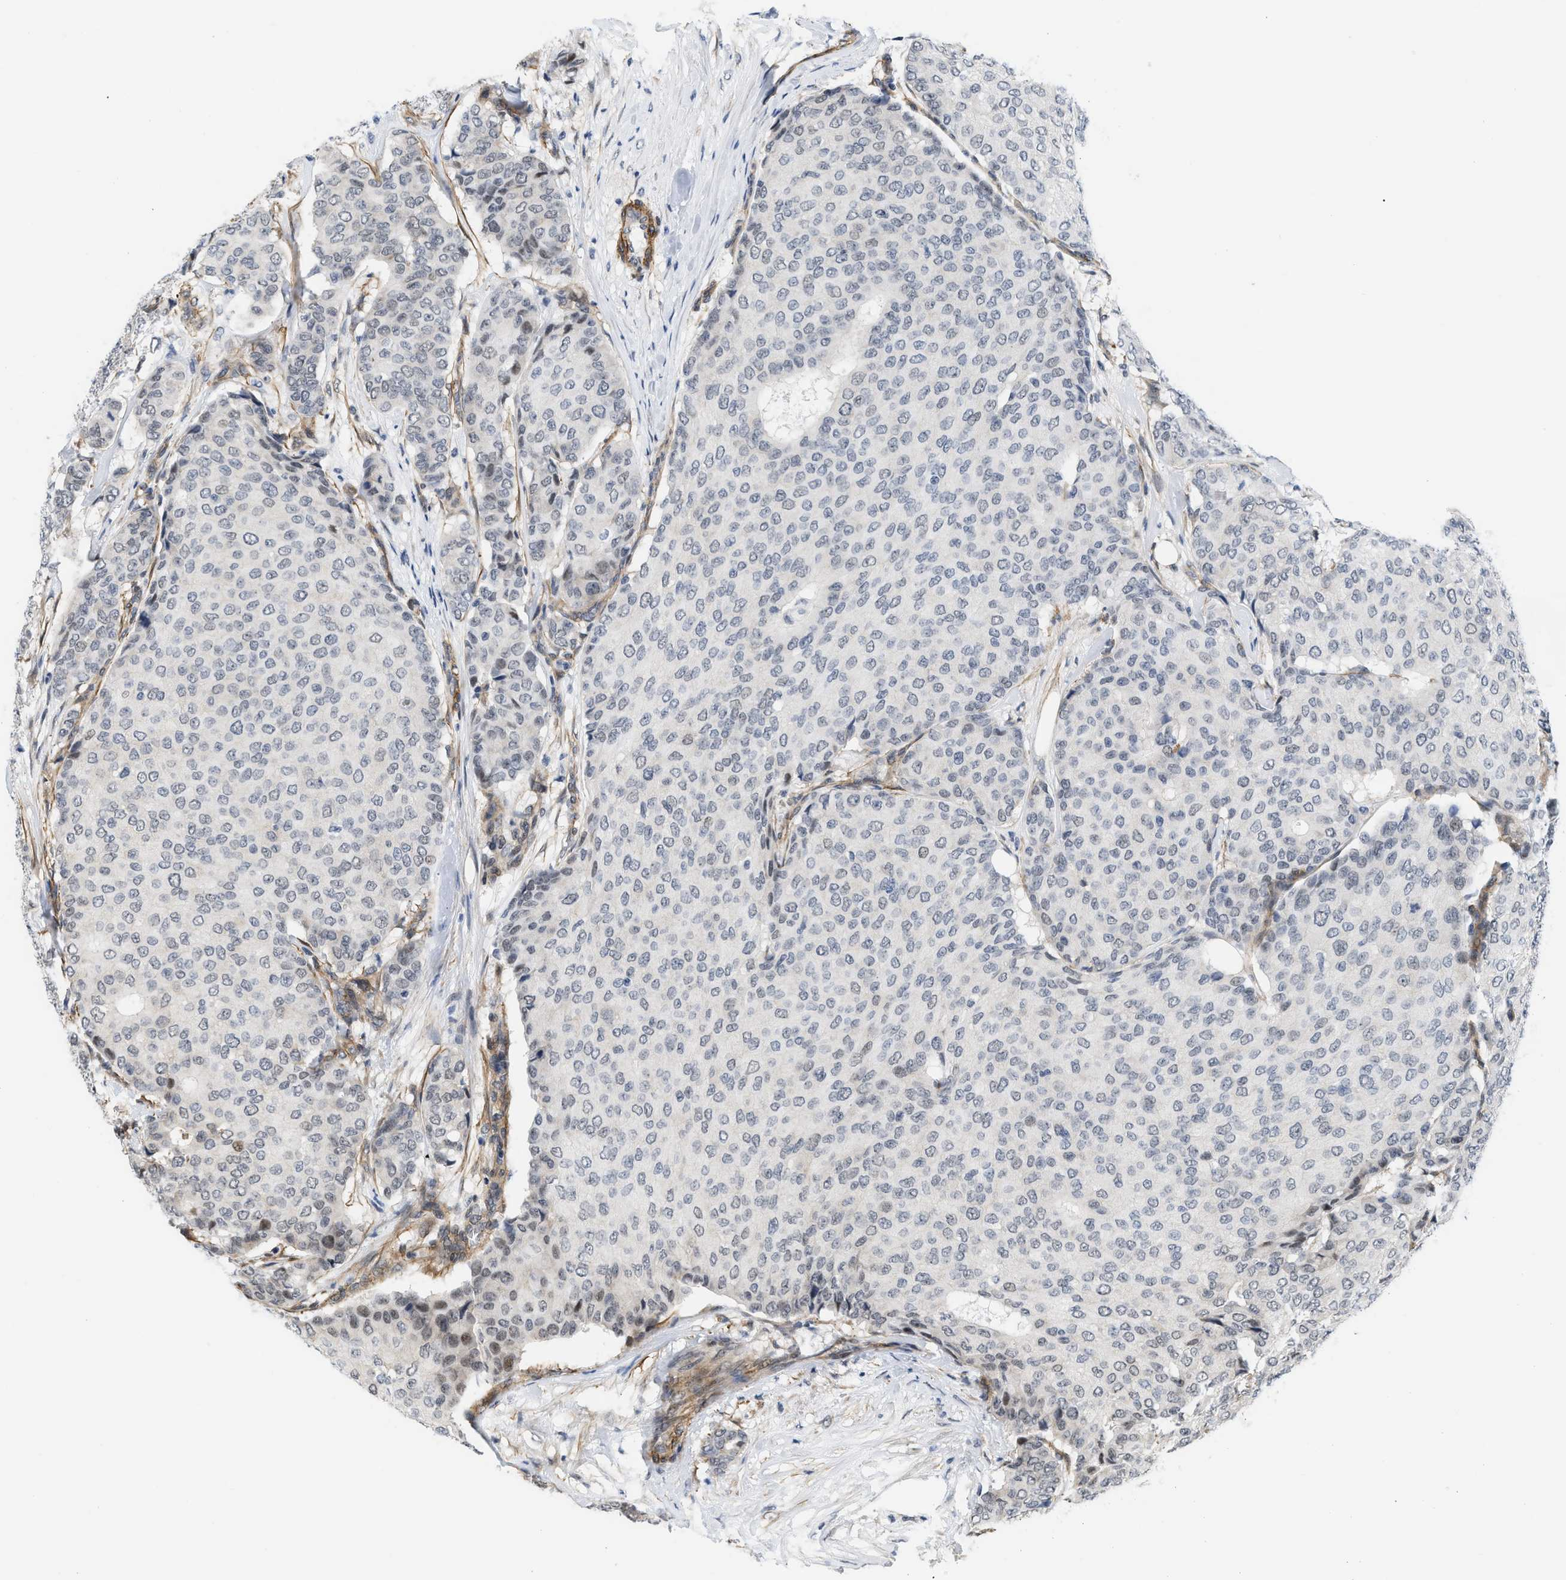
{"staining": {"intensity": "negative", "quantity": "none", "location": "none"}, "tissue": "breast cancer", "cell_type": "Tumor cells", "image_type": "cancer", "snomed": [{"axis": "morphology", "description": "Duct carcinoma"}, {"axis": "topography", "description": "Breast"}], "caption": "Intraductal carcinoma (breast) stained for a protein using IHC displays no positivity tumor cells.", "gene": "GPRASP2", "patient": {"sex": "female", "age": 75}}